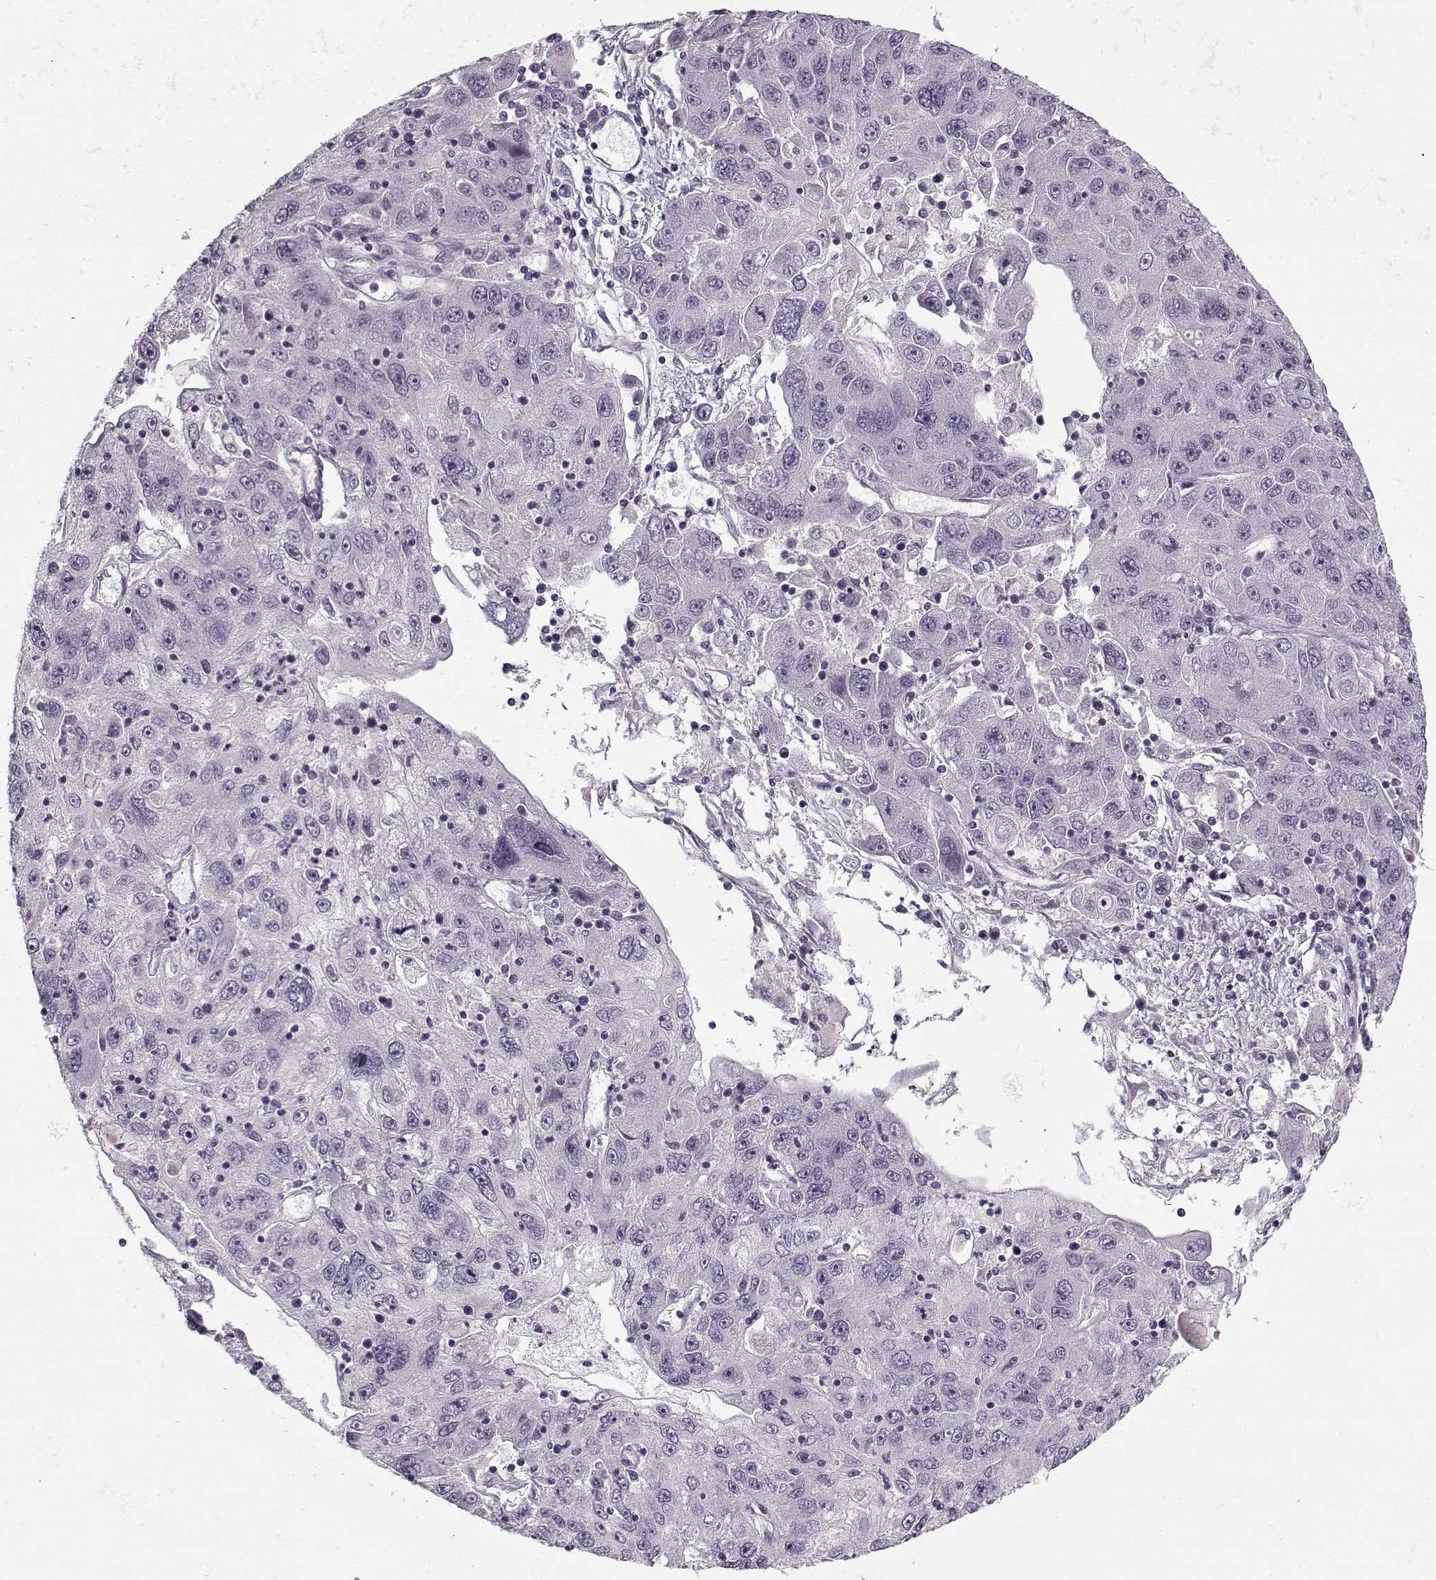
{"staining": {"intensity": "negative", "quantity": "none", "location": "none"}, "tissue": "stomach cancer", "cell_type": "Tumor cells", "image_type": "cancer", "snomed": [{"axis": "morphology", "description": "Adenocarcinoma, NOS"}, {"axis": "topography", "description": "Stomach"}], "caption": "Stomach cancer (adenocarcinoma) stained for a protein using immunohistochemistry exhibits no positivity tumor cells.", "gene": "PNMT", "patient": {"sex": "male", "age": 56}}